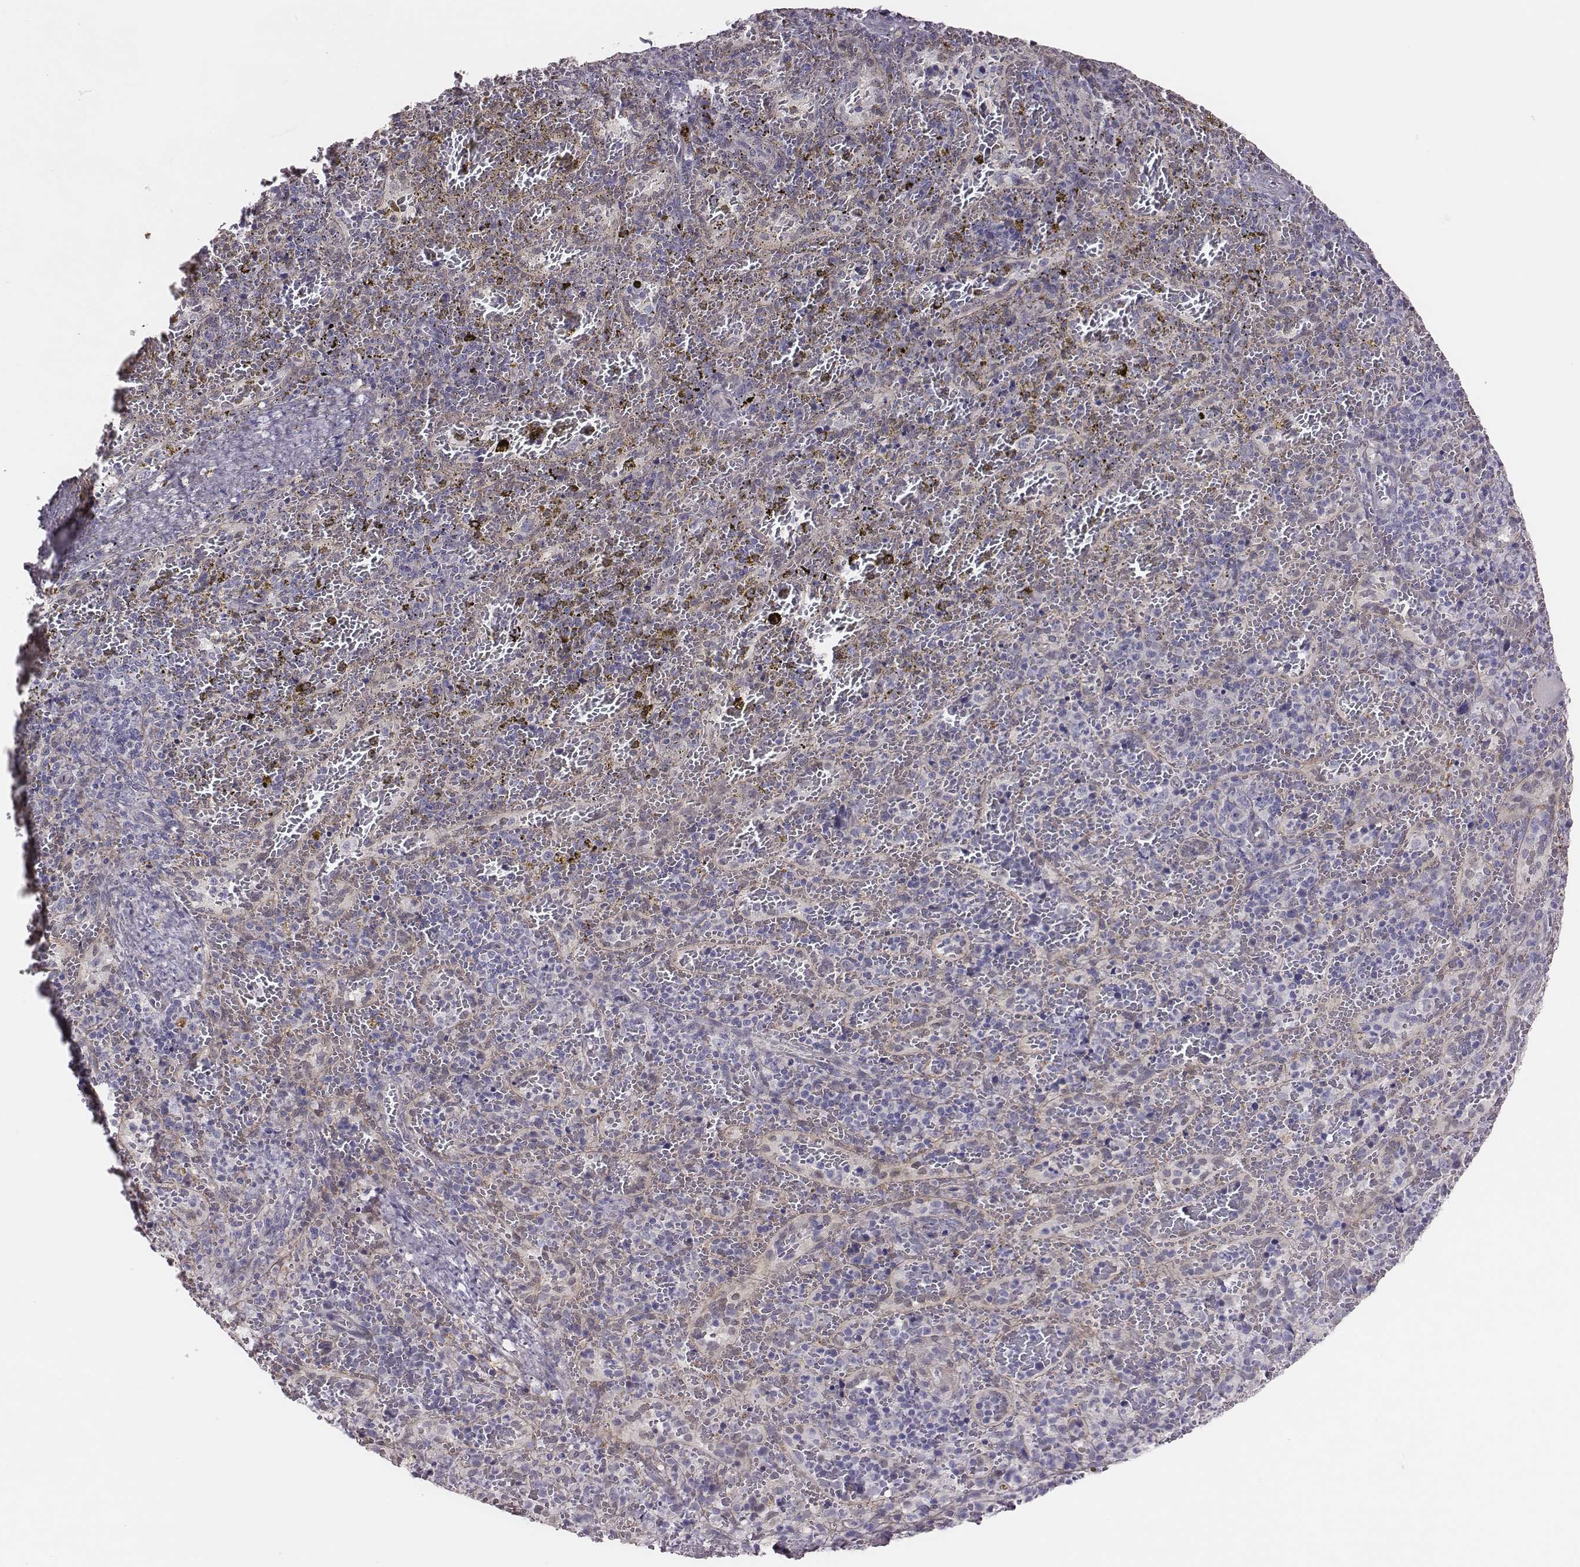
{"staining": {"intensity": "negative", "quantity": "none", "location": "none"}, "tissue": "spleen", "cell_type": "Cells in red pulp", "image_type": "normal", "snomed": [{"axis": "morphology", "description": "Normal tissue, NOS"}, {"axis": "topography", "description": "Spleen"}], "caption": "DAB immunohistochemical staining of unremarkable human spleen reveals no significant expression in cells in red pulp.", "gene": "SCML2", "patient": {"sex": "female", "age": 50}}